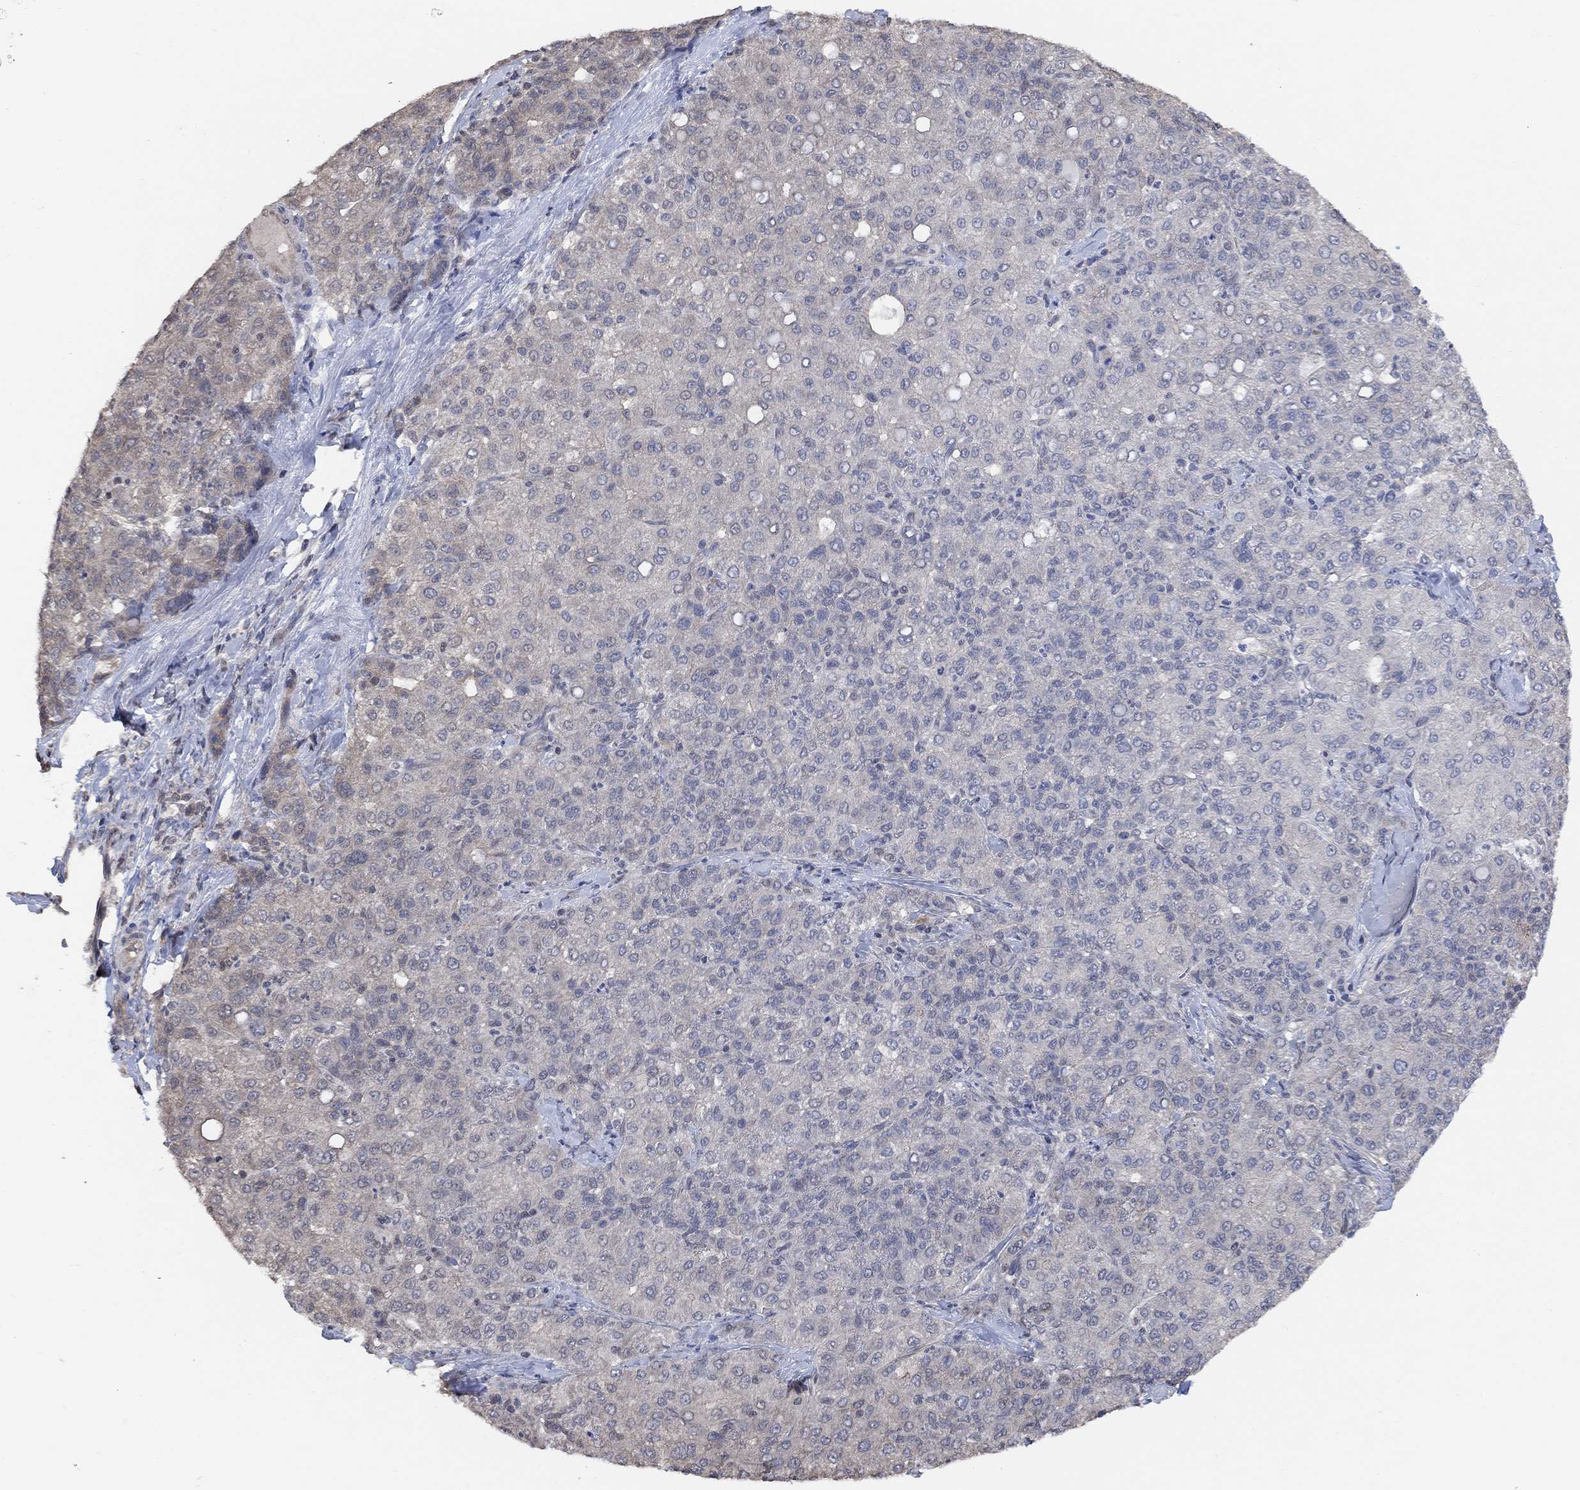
{"staining": {"intensity": "negative", "quantity": "none", "location": "none"}, "tissue": "liver cancer", "cell_type": "Tumor cells", "image_type": "cancer", "snomed": [{"axis": "morphology", "description": "Carcinoma, Hepatocellular, NOS"}, {"axis": "topography", "description": "Liver"}], "caption": "Tumor cells show no significant positivity in liver cancer (hepatocellular carcinoma).", "gene": "UNC5B", "patient": {"sex": "male", "age": 65}}